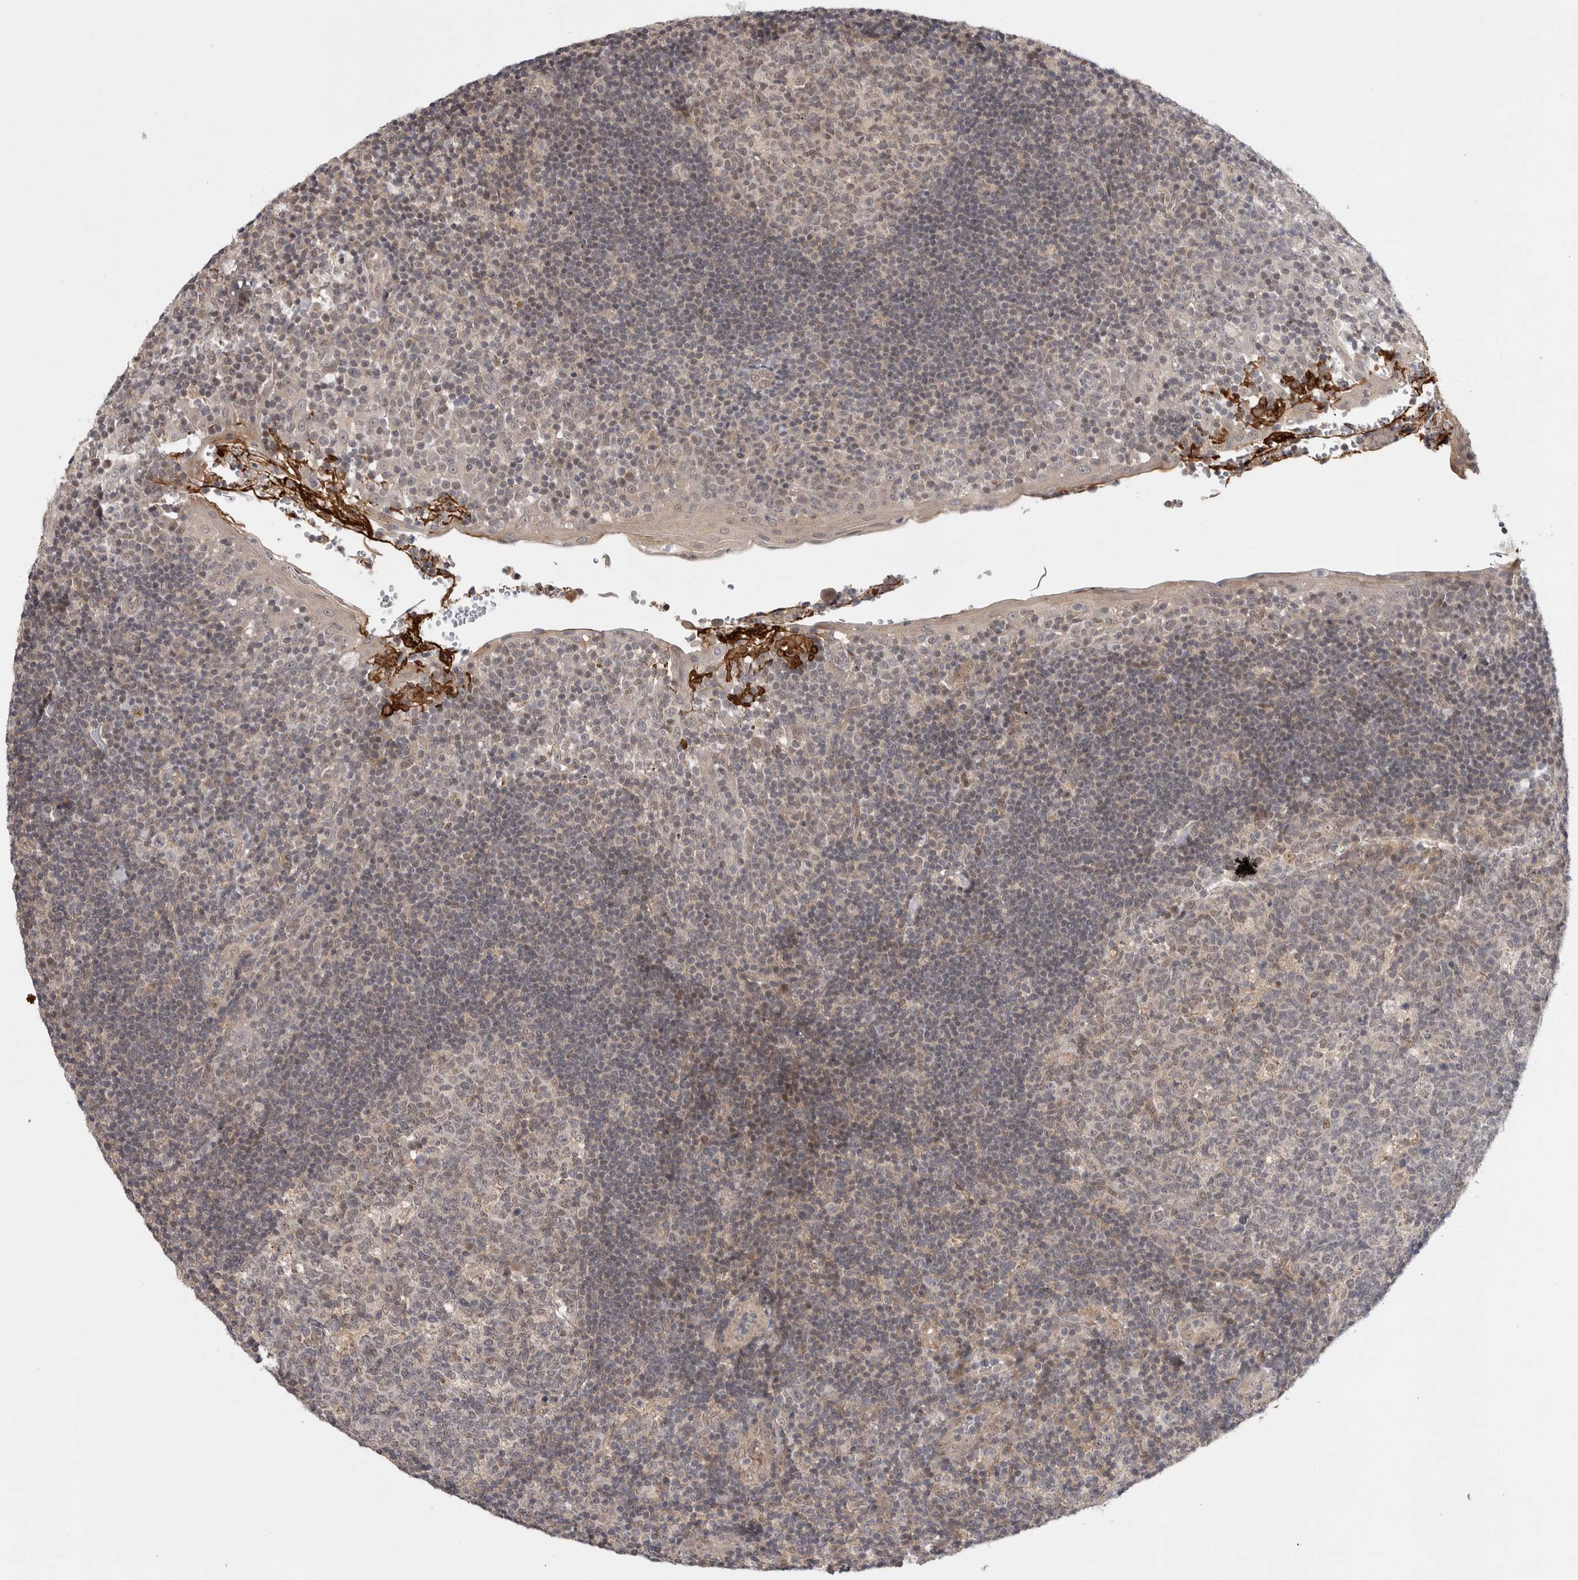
{"staining": {"intensity": "weak", "quantity": "<25%", "location": "cytoplasmic/membranous"}, "tissue": "tonsil", "cell_type": "Germinal center cells", "image_type": "normal", "snomed": [{"axis": "morphology", "description": "Normal tissue, NOS"}, {"axis": "topography", "description": "Tonsil"}], "caption": "Immunohistochemical staining of unremarkable tonsil reveals no significant staining in germinal center cells.", "gene": "ZNF318", "patient": {"sex": "female", "age": 40}}